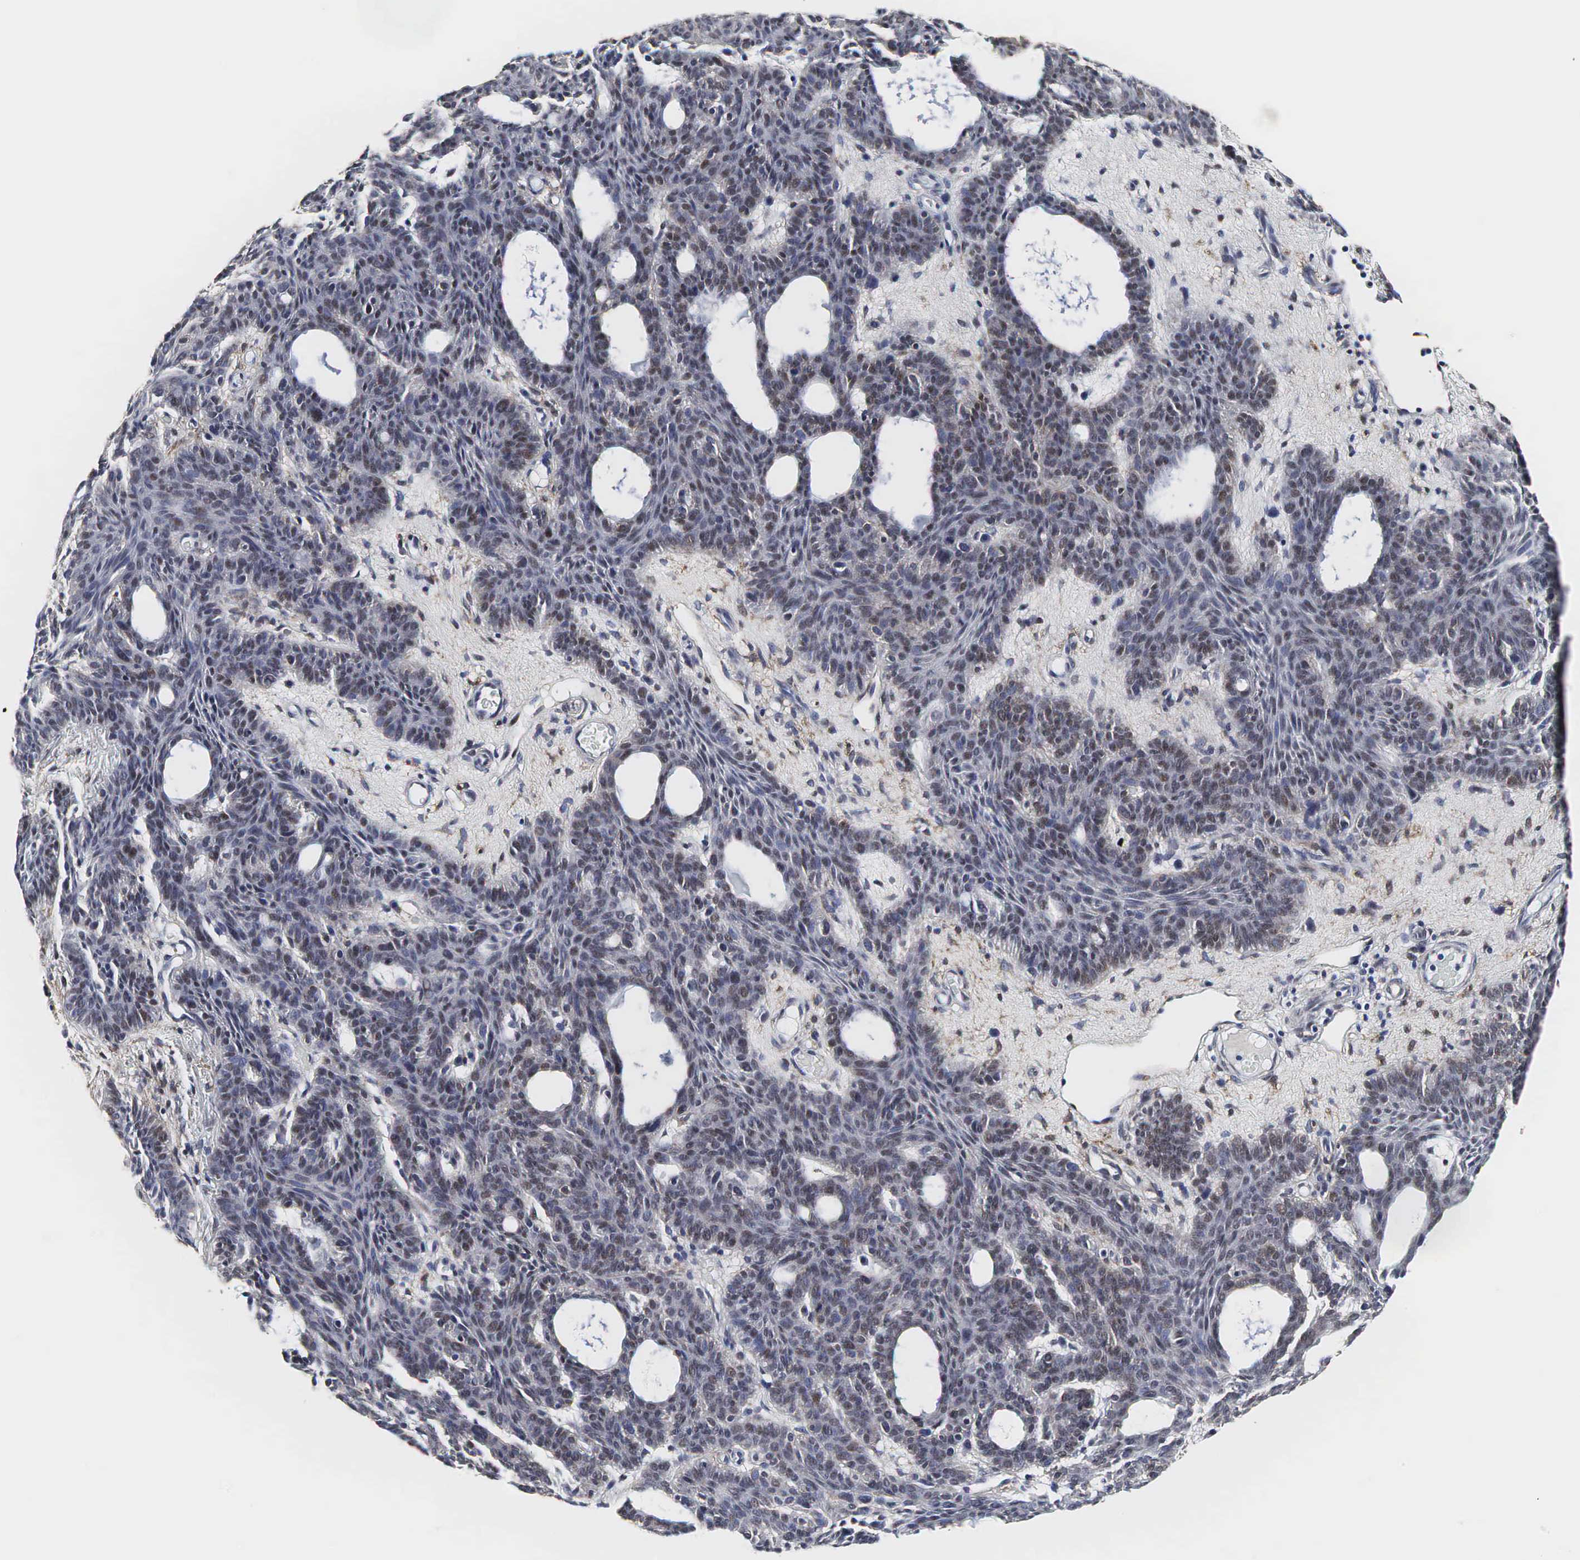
{"staining": {"intensity": "weak", "quantity": ">75%", "location": "cytoplasmic/membranous,nuclear"}, "tissue": "skin cancer", "cell_type": "Tumor cells", "image_type": "cancer", "snomed": [{"axis": "morphology", "description": "Basal cell carcinoma"}, {"axis": "topography", "description": "Skin"}], "caption": "Approximately >75% of tumor cells in human basal cell carcinoma (skin) demonstrate weak cytoplasmic/membranous and nuclear protein expression as visualized by brown immunohistochemical staining.", "gene": "SPIN1", "patient": {"sex": "male", "age": 44}}